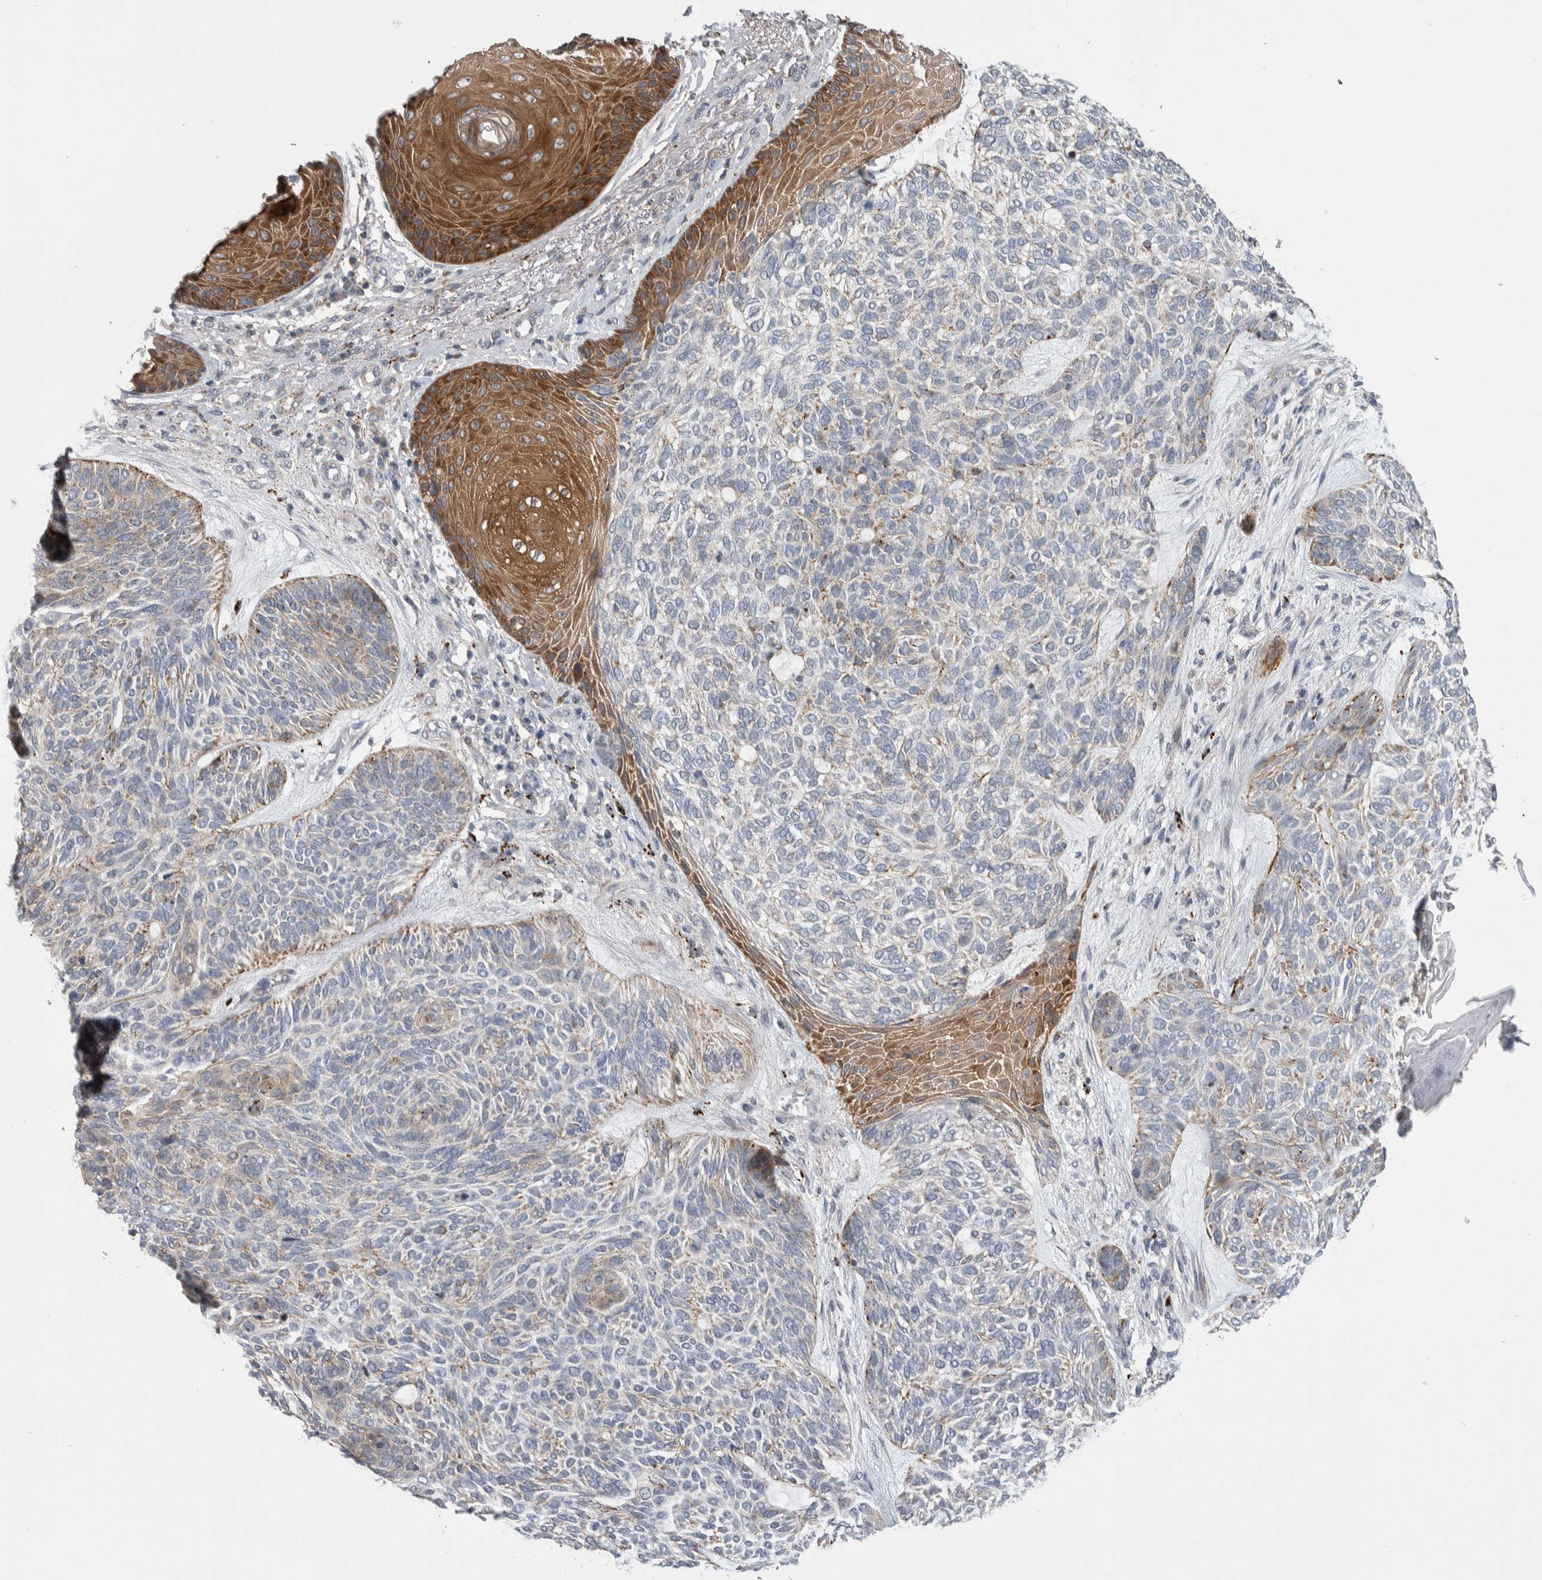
{"staining": {"intensity": "moderate", "quantity": "<25%", "location": "cytoplasmic/membranous"}, "tissue": "skin cancer", "cell_type": "Tumor cells", "image_type": "cancer", "snomed": [{"axis": "morphology", "description": "Basal cell carcinoma"}, {"axis": "topography", "description": "Skin"}], "caption": "Immunohistochemistry (IHC) (DAB) staining of human skin basal cell carcinoma exhibits moderate cytoplasmic/membranous protein positivity in approximately <25% of tumor cells.", "gene": "FAM83G", "patient": {"sex": "male", "age": 55}}